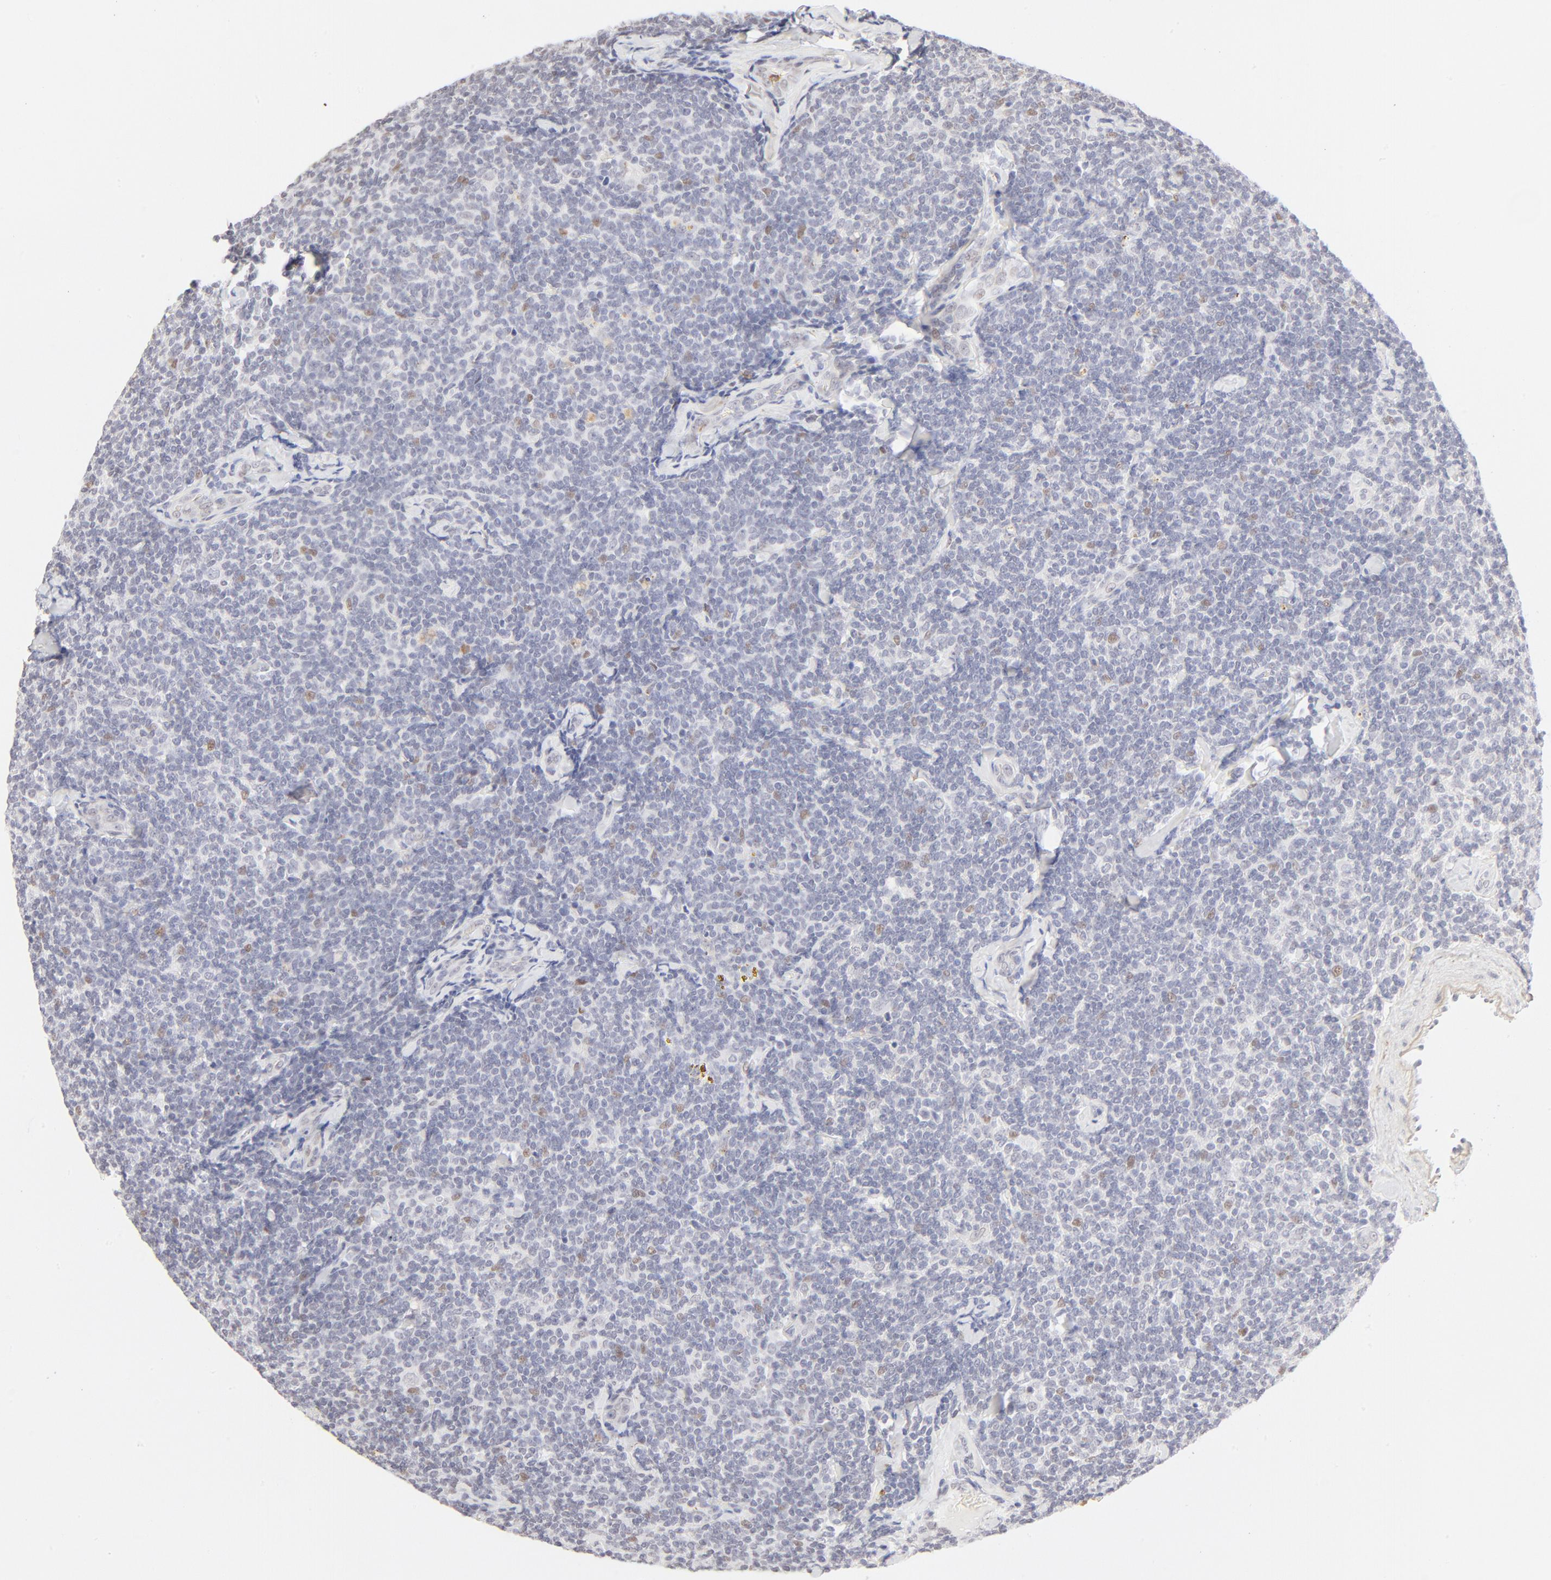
{"staining": {"intensity": "weak", "quantity": "<25%", "location": "nuclear"}, "tissue": "lymphoma", "cell_type": "Tumor cells", "image_type": "cancer", "snomed": [{"axis": "morphology", "description": "Malignant lymphoma, non-Hodgkin's type, Low grade"}, {"axis": "topography", "description": "Lymph node"}], "caption": "IHC micrograph of neoplastic tissue: human lymphoma stained with DAB reveals no significant protein expression in tumor cells.", "gene": "PBX1", "patient": {"sex": "female", "age": 56}}